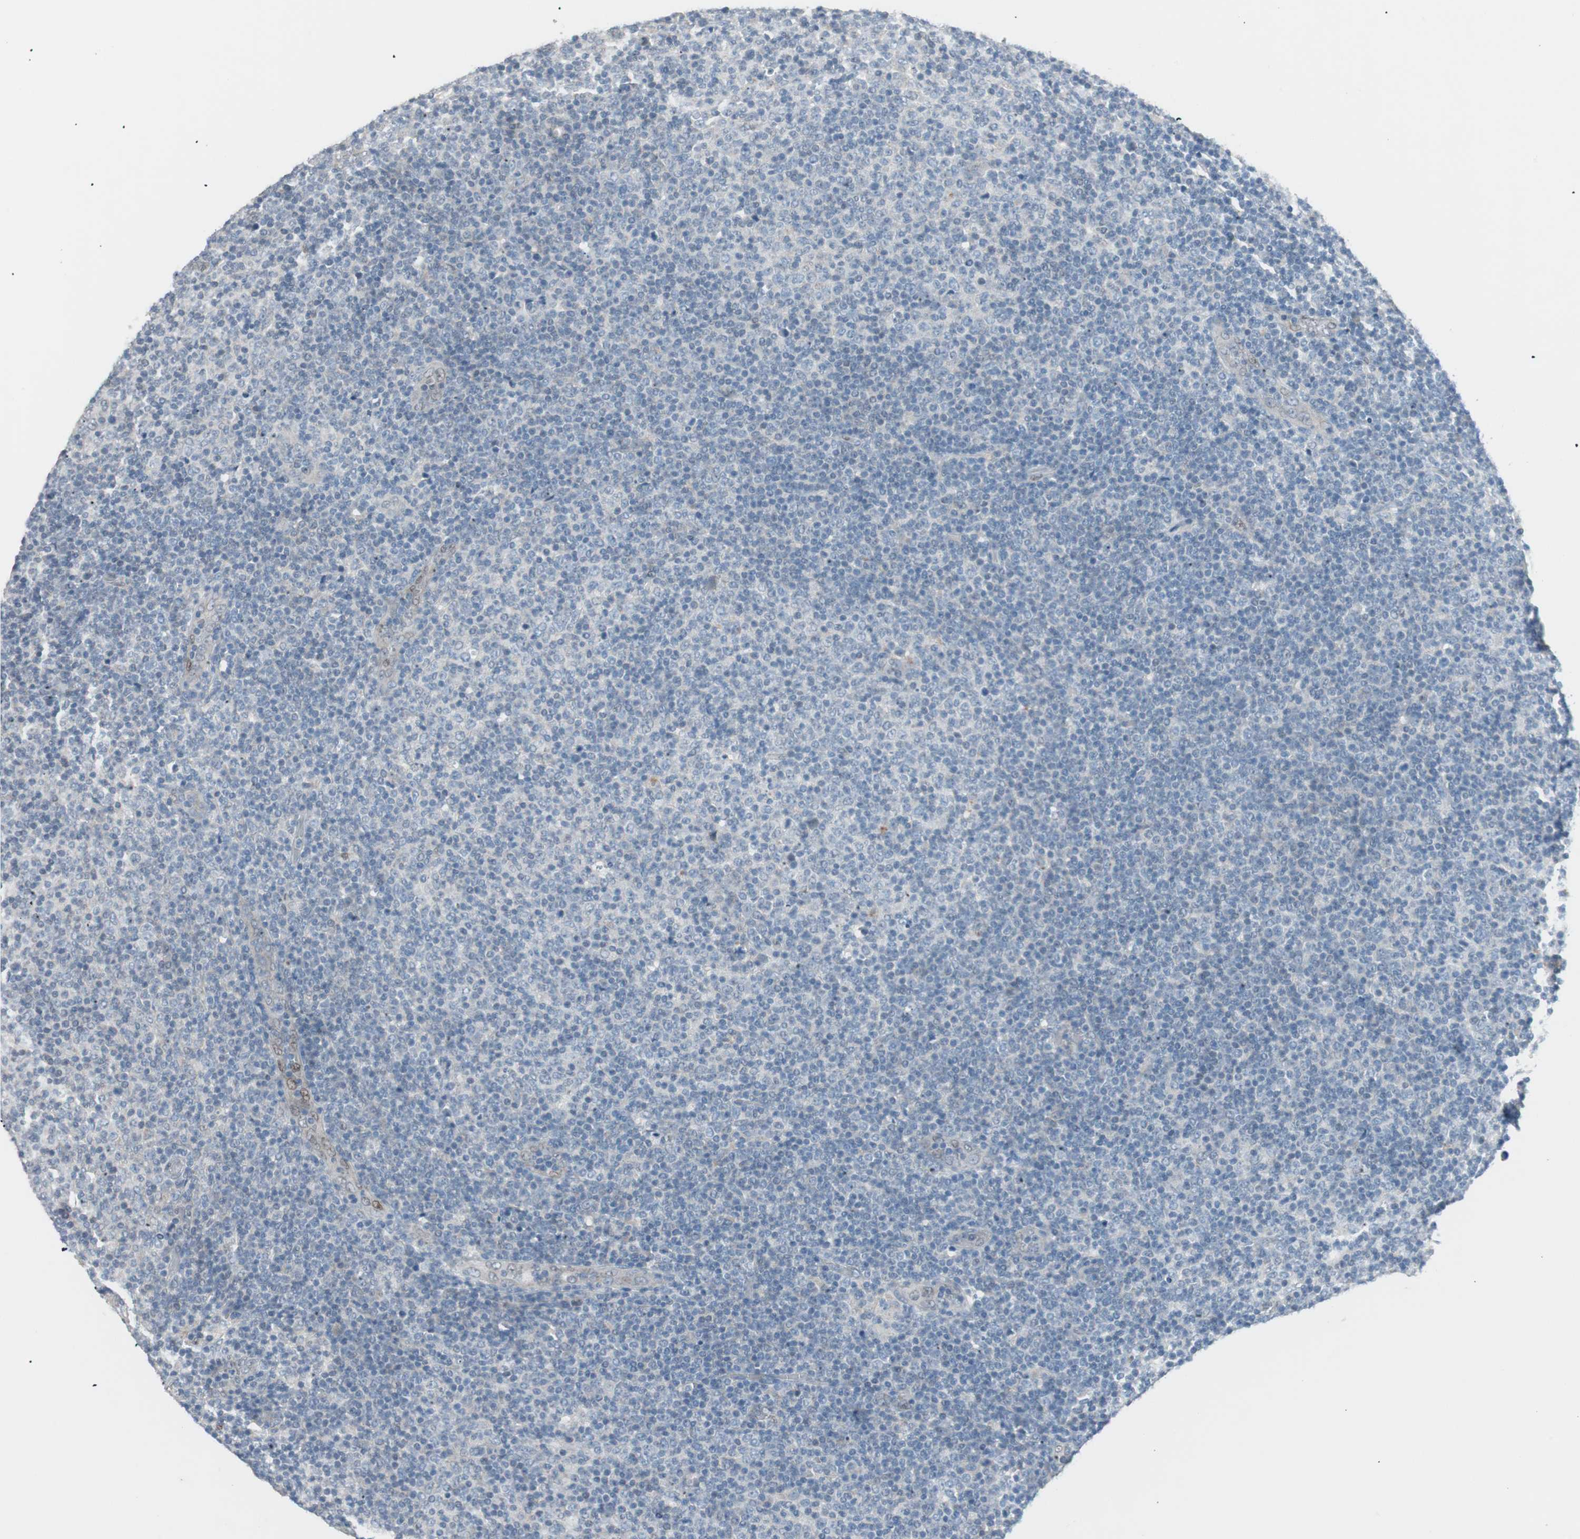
{"staining": {"intensity": "negative", "quantity": "none", "location": "none"}, "tissue": "lymphoma", "cell_type": "Tumor cells", "image_type": "cancer", "snomed": [{"axis": "morphology", "description": "Malignant lymphoma, non-Hodgkin's type, Low grade"}, {"axis": "topography", "description": "Lymph node"}], "caption": "This is an immunohistochemistry image of human malignant lymphoma, non-Hodgkin's type (low-grade). There is no staining in tumor cells.", "gene": "FOSL1", "patient": {"sex": "male", "age": 70}}